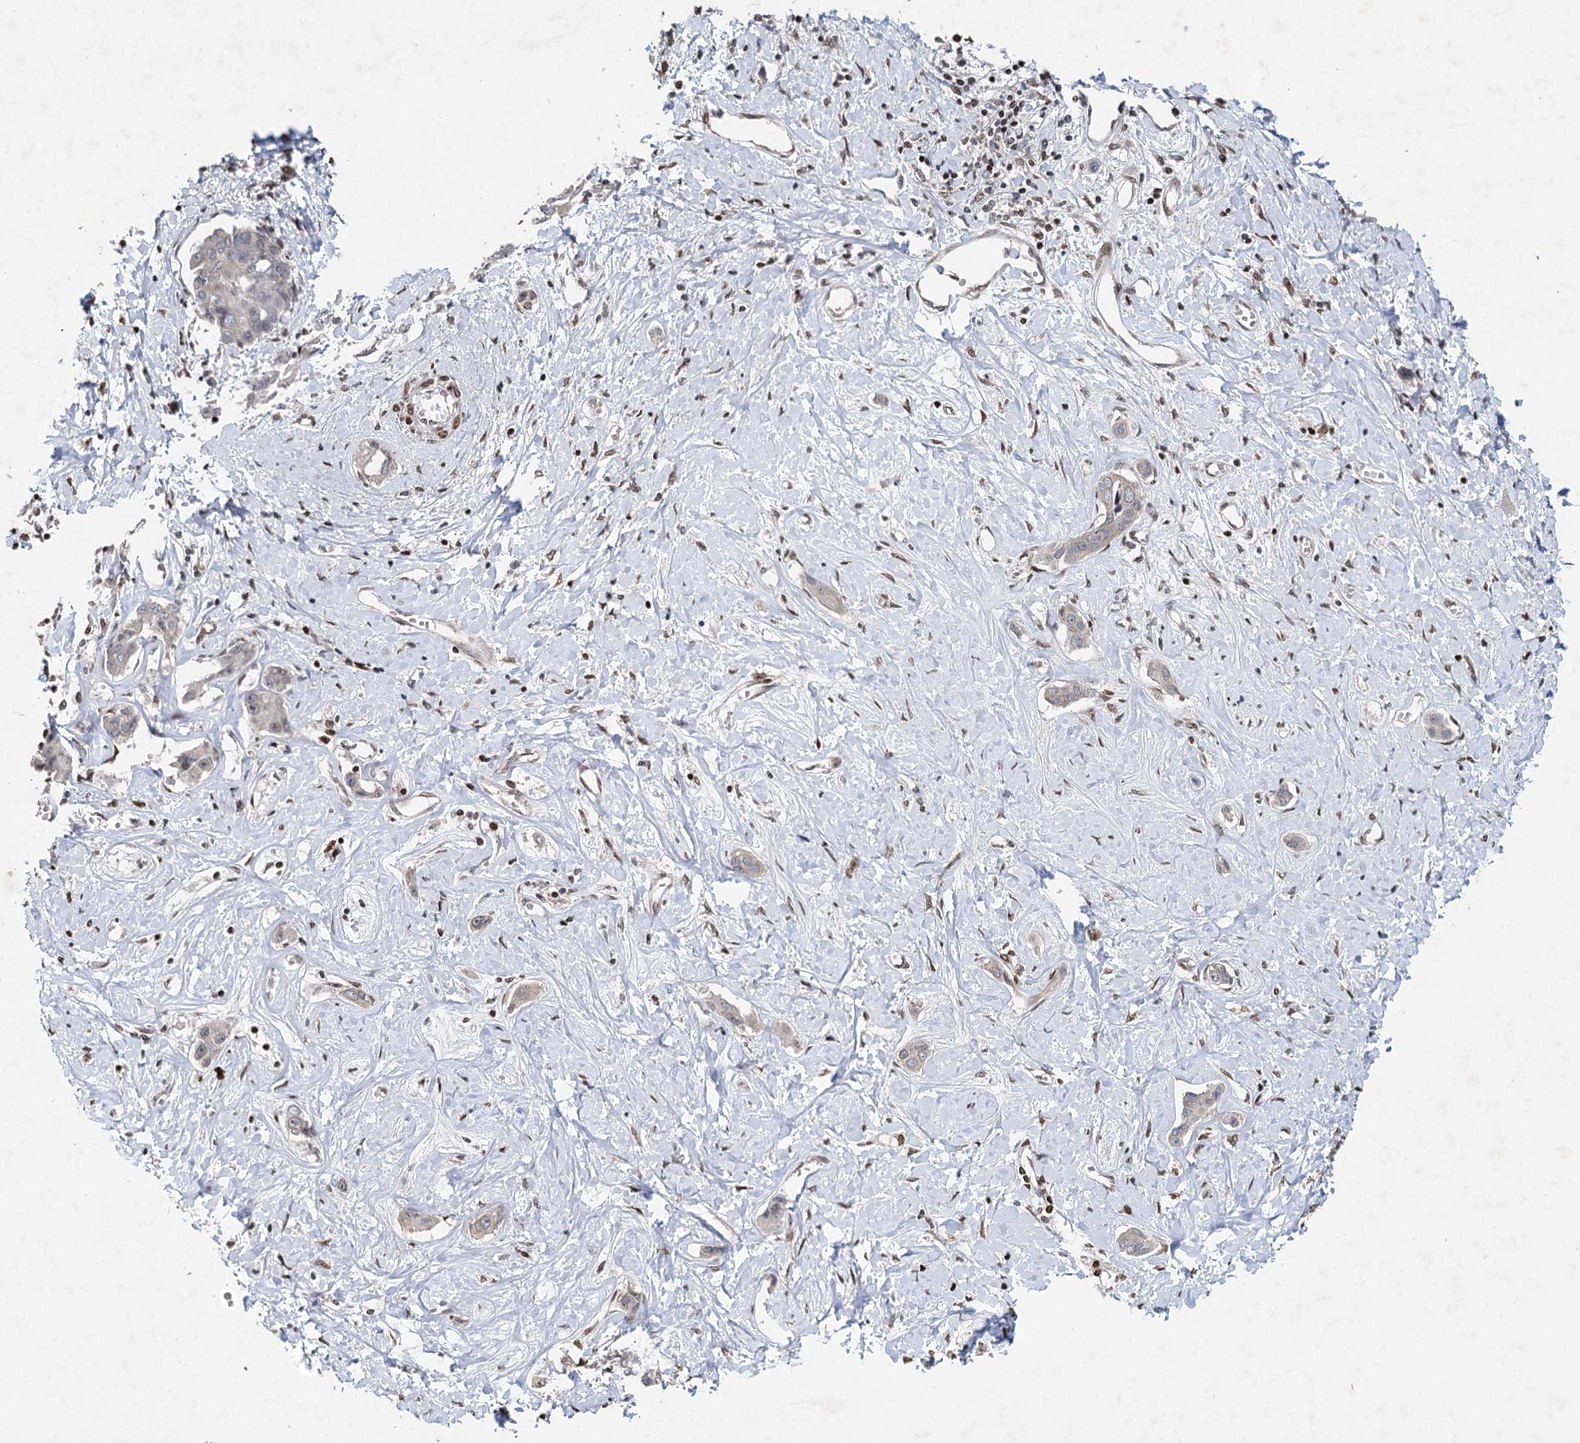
{"staining": {"intensity": "weak", "quantity": "<25%", "location": "nuclear"}, "tissue": "liver cancer", "cell_type": "Tumor cells", "image_type": "cancer", "snomed": [{"axis": "morphology", "description": "Cholangiocarcinoma"}, {"axis": "topography", "description": "Liver"}], "caption": "Human liver cancer (cholangiocarcinoma) stained for a protein using immunohistochemistry (IHC) displays no staining in tumor cells.", "gene": "FRMD4A", "patient": {"sex": "male", "age": 59}}